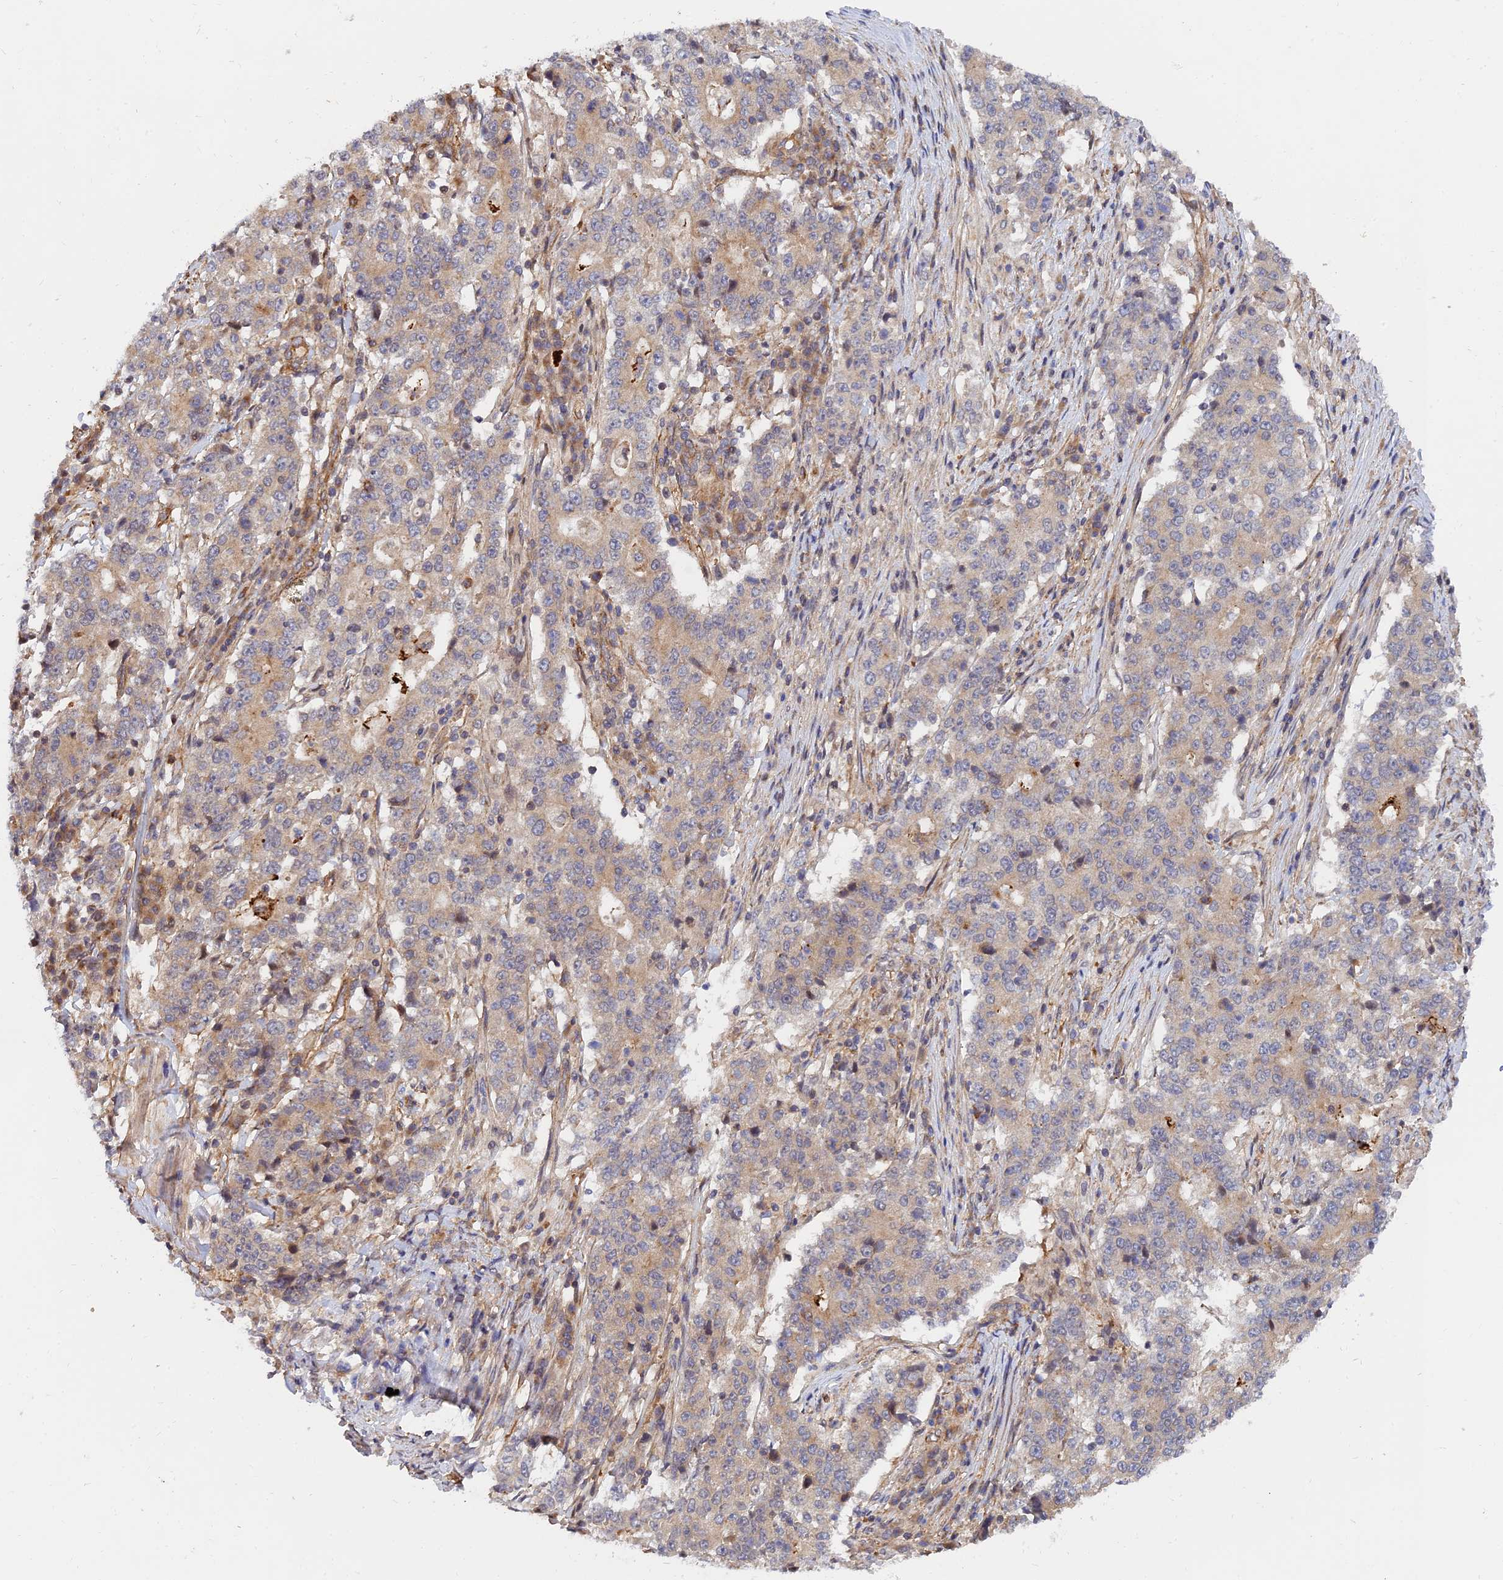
{"staining": {"intensity": "weak", "quantity": "<25%", "location": "cytoplasmic/membranous"}, "tissue": "stomach cancer", "cell_type": "Tumor cells", "image_type": "cancer", "snomed": [{"axis": "morphology", "description": "Adenocarcinoma, NOS"}, {"axis": "topography", "description": "Stomach"}], "caption": "Tumor cells are negative for protein expression in human adenocarcinoma (stomach).", "gene": "WDR41", "patient": {"sex": "male", "age": 59}}